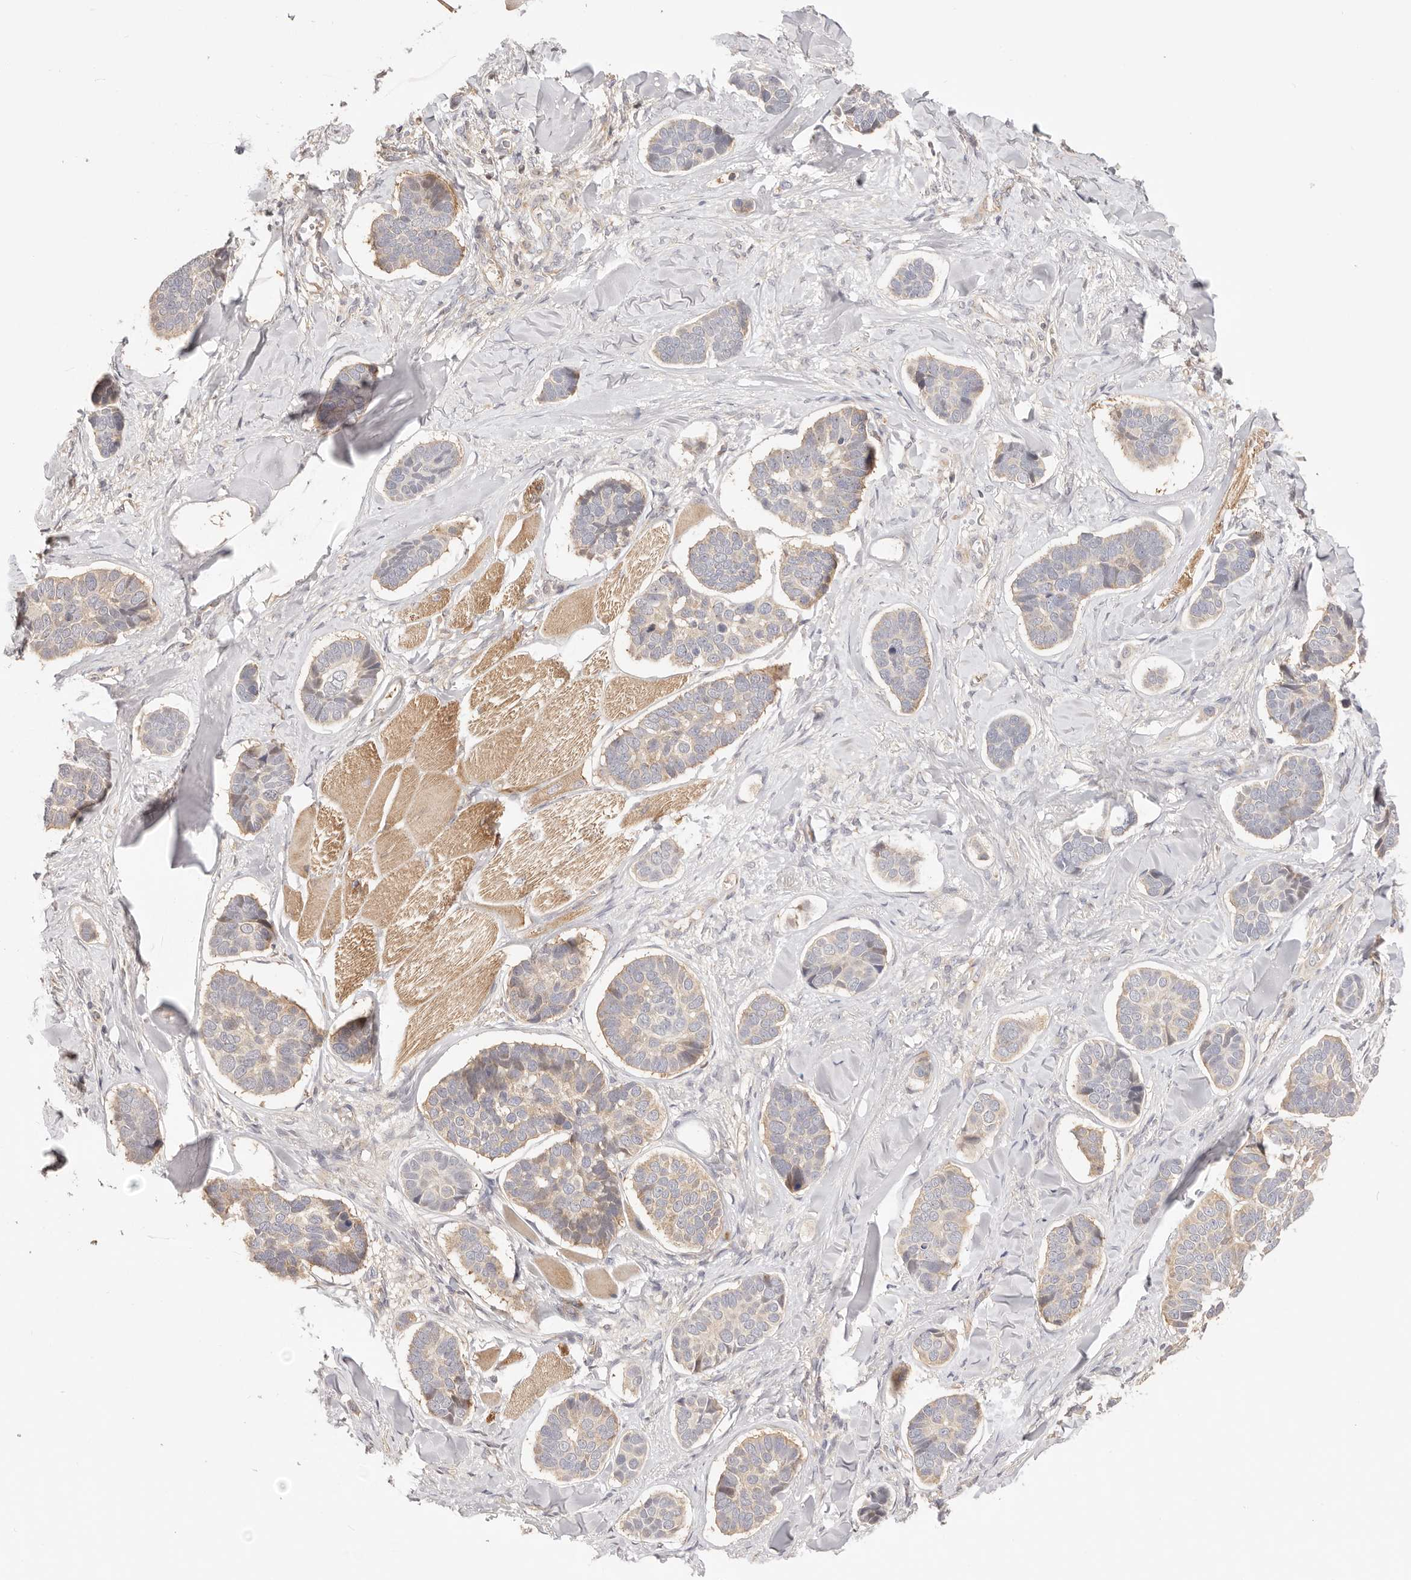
{"staining": {"intensity": "negative", "quantity": "none", "location": "none"}, "tissue": "skin cancer", "cell_type": "Tumor cells", "image_type": "cancer", "snomed": [{"axis": "morphology", "description": "Basal cell carcinoma"}, {"axis": "topography", "description": "Skin"}], "caption": "Basal cell carcinoma (skin) was stained to show a protein in brown. There is no significant staining in tumor cells.", "gene": "KCMF1", "patient": {"sex": "male", "age": 62}}